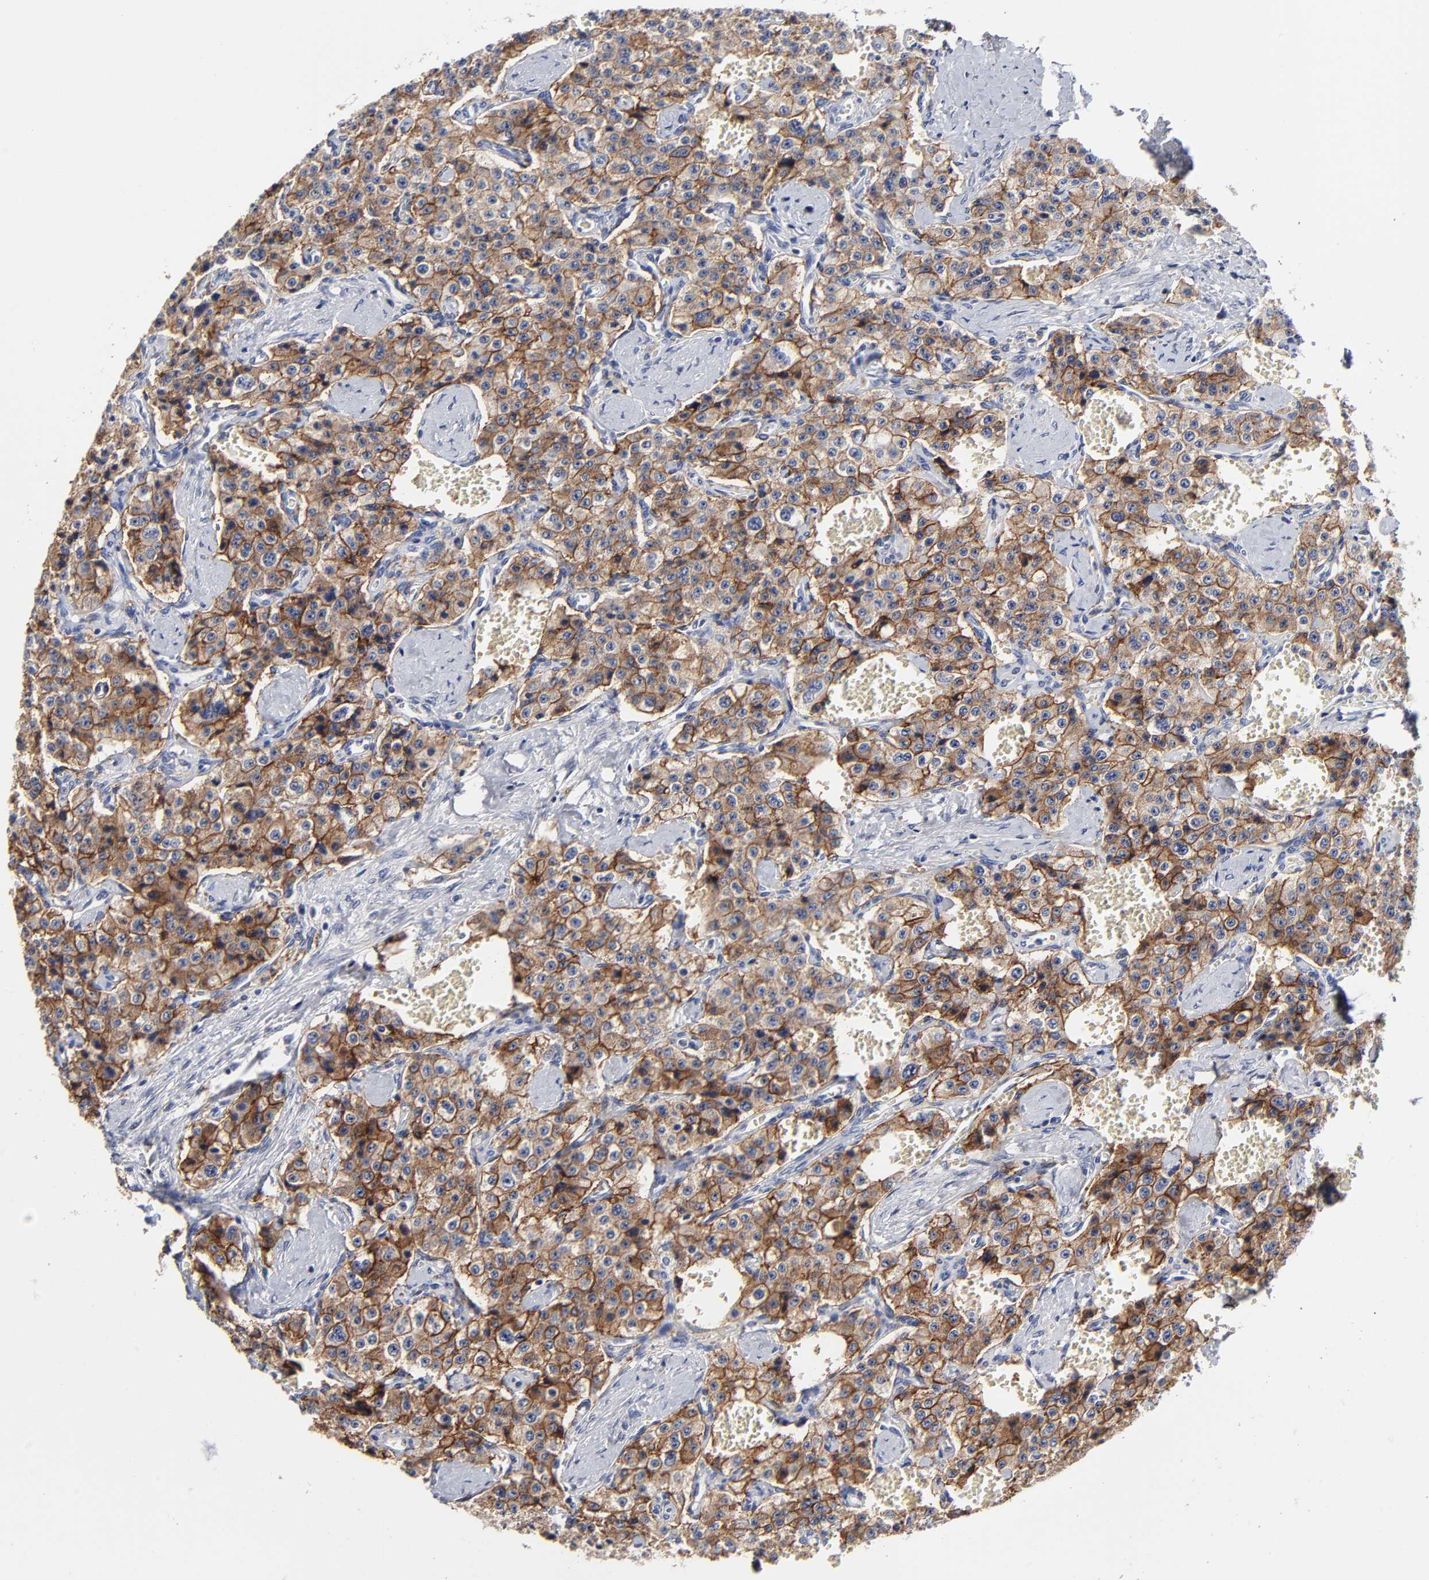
{"staining": {"intensity": "moderate", "quantity": ">75%", "location": "cytoplasmic/membranous"}, "tissue": "carcinoid", "cell_type": "Tumor cells", "image_type": "cancer", "snomed": [{"axis": "morphology", "description": "Carcinoid, malignant, NOS"}, {"axis": "topography", "description": "Small intestine"}], "caption": "Carcinoid was stained to show a protein in brown. There is medium levels of moderate cytoplasmic/membranous positivity in about >75% of tumor cells.", "gene": "CXADR", "patient": {"sex": "male", "age": 52}}